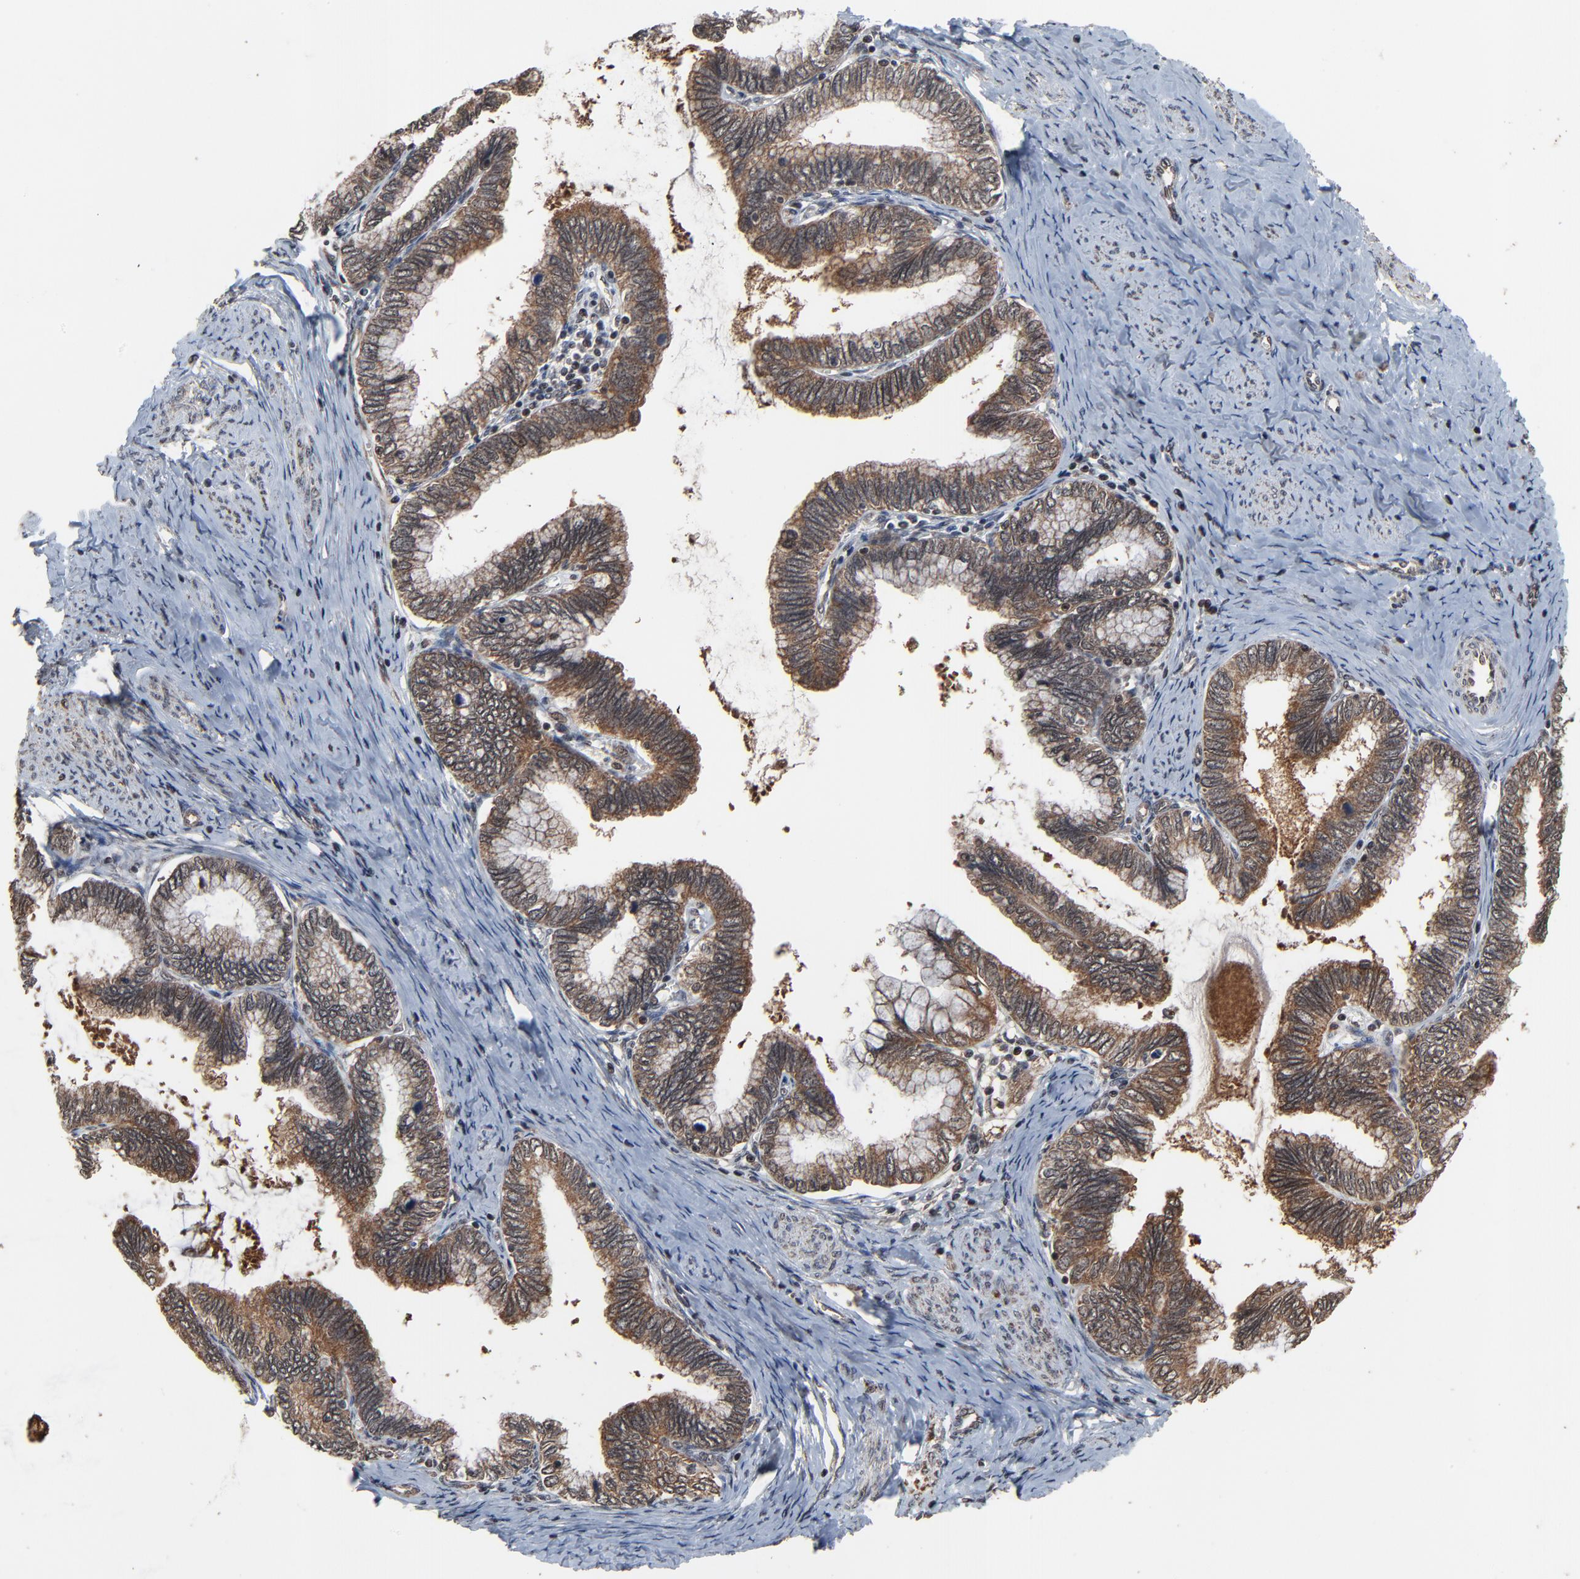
{"staining": {"intensity": "weak", "quantity": ">75%", "location": "cytoplasmic/membranous"}, "tissue": "cervical cancer", "cell_type": "Tumor cells", "image_type": "cancer", "snomed": [{"axis": "morphology", "description": "Adenocarcinoma, NOS"}, {"axis": "topography", "description": "Cervix"}], "caption": "Cervical cancer (adenocarcinoma) stained with a protein marker reveals weak staining in tumor cells.", "gene": "RHOJ", "patient": {"sex": "female", "age": 49}}